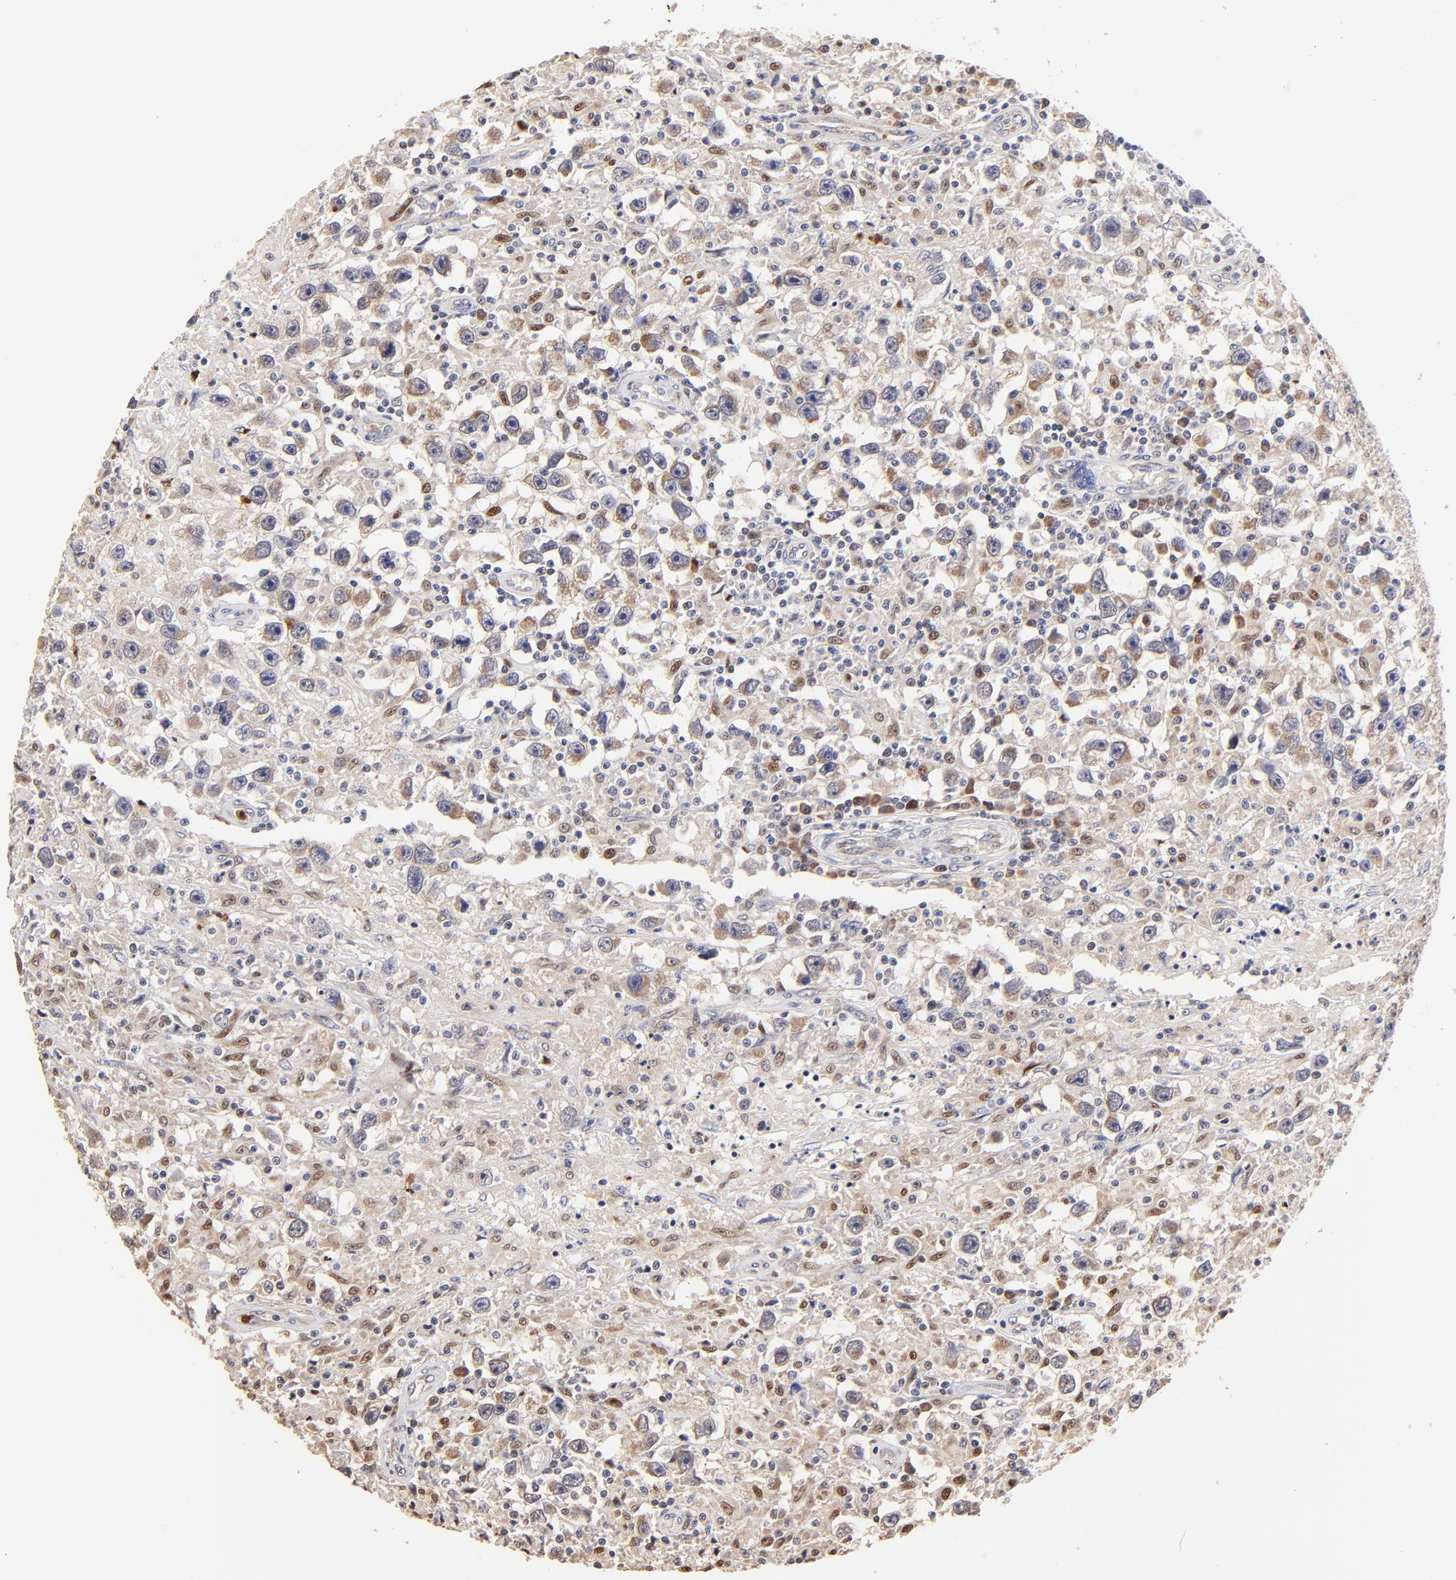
{"staining": {"intensity": "moderate", "quantity": "25%-75%", "location": "cytoplasmic/membranous"}, "tissue": "testis cancer", "cell_type": "Tumor cells", "image_type": "cancer", "snomed": [{"axis": "morphology", "description": "Seminoma, NOS"}, {"axis": "topography", "description": "Testis"}], "caption": "Immunohistochemistry of human testis seminoma reveals medium levels of moderate cytoplasmic/membranous staining in about 25%-75% of tumor cells. (DAB IHC, brown staining for protein, blue staining for nuclei).", "gene": "BBOF1", "patient": {"sex": "male", "age": 34}}